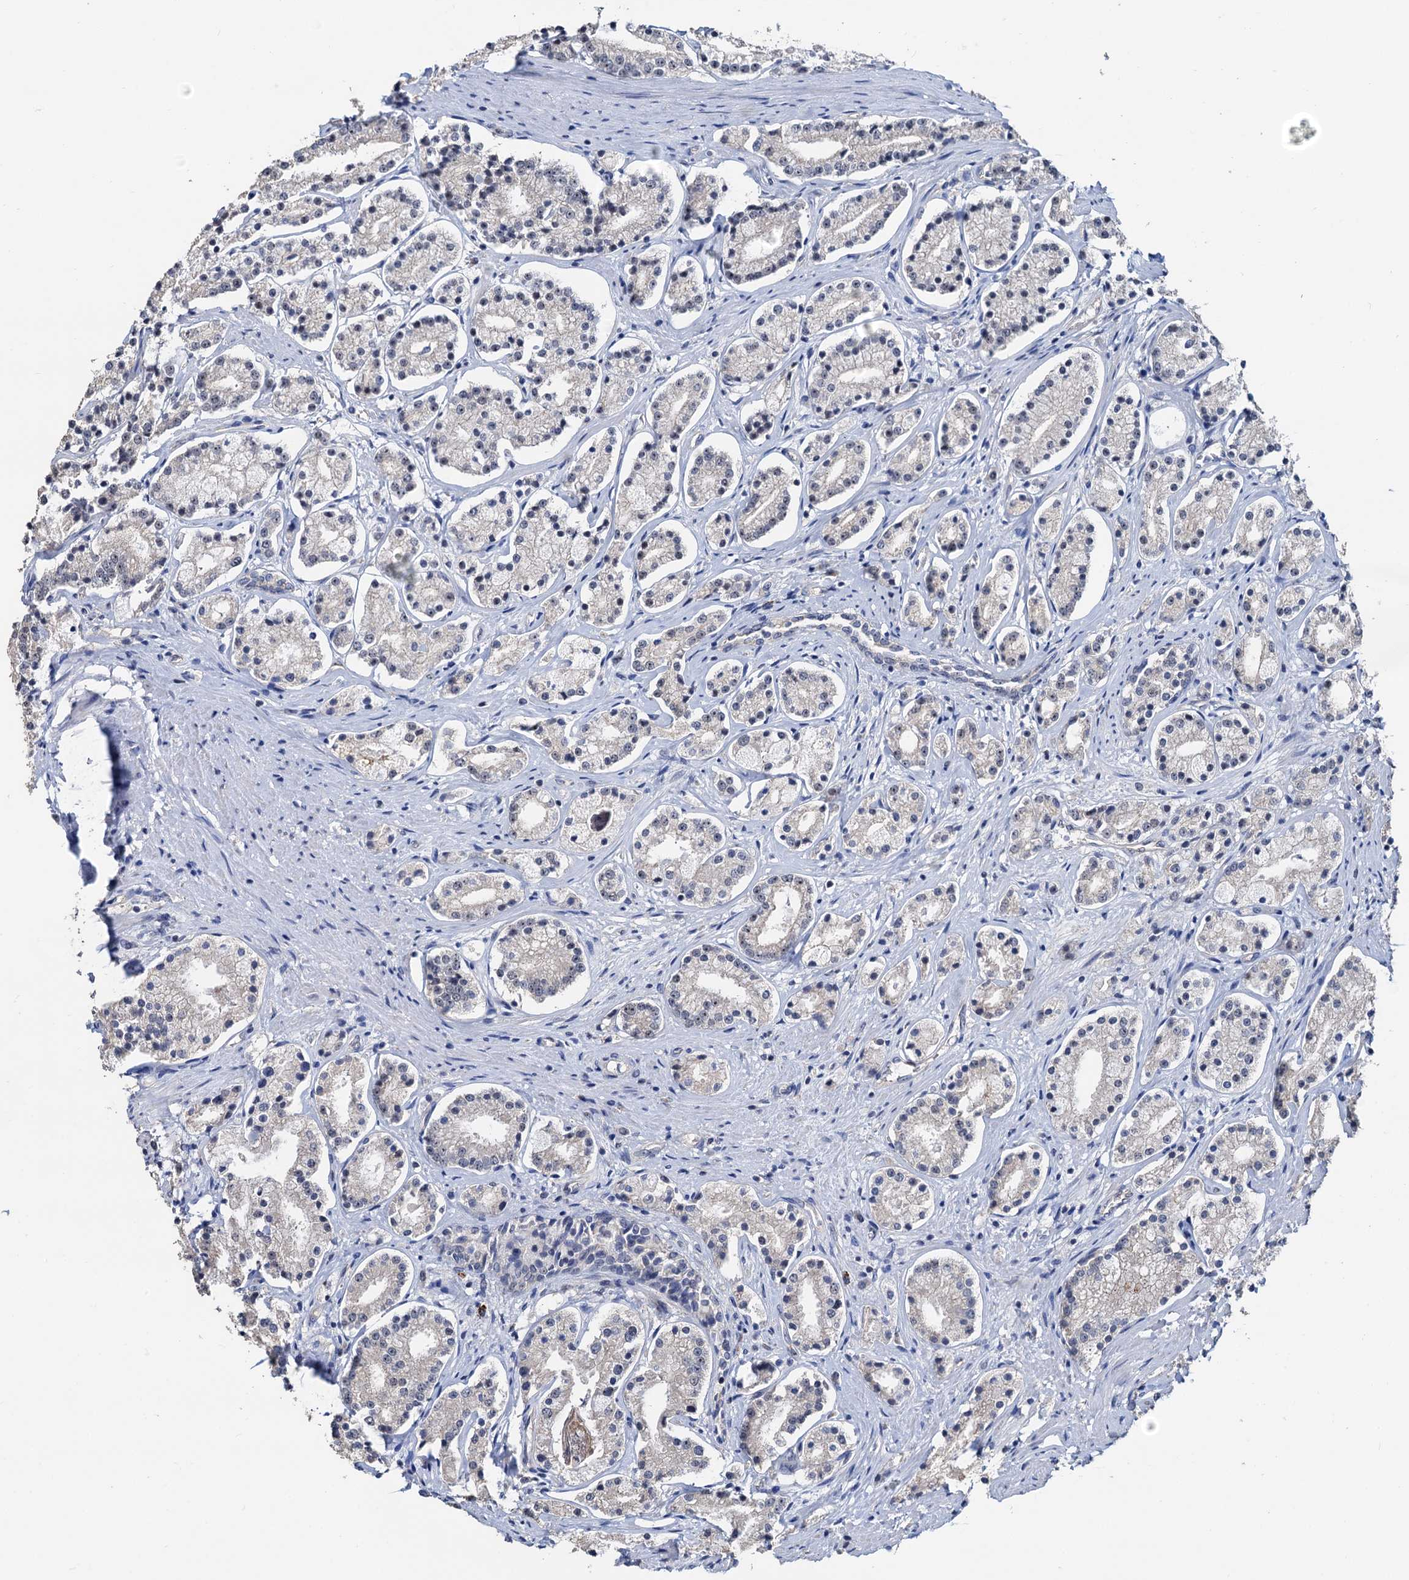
{"staining": {"intensity": "negative", "quantity": "none", "location": "none"}, "tissue": "prostate cancer", "cell_type": "Tumor cells", "image_type": "cancer", "snomed": [{"axis": "morphology", "description": "Adenocarcinoma, High grade"}, {"axis": "topography", "description": "Prostate"}], "caption": "DAB immunohistochemical staining of prostate cancer (high-grade adenocarcinoma) reveals no significant staining in tumor cells.", "gene": "C2CD3", "patient": {"sex": "male", "age": 69}}